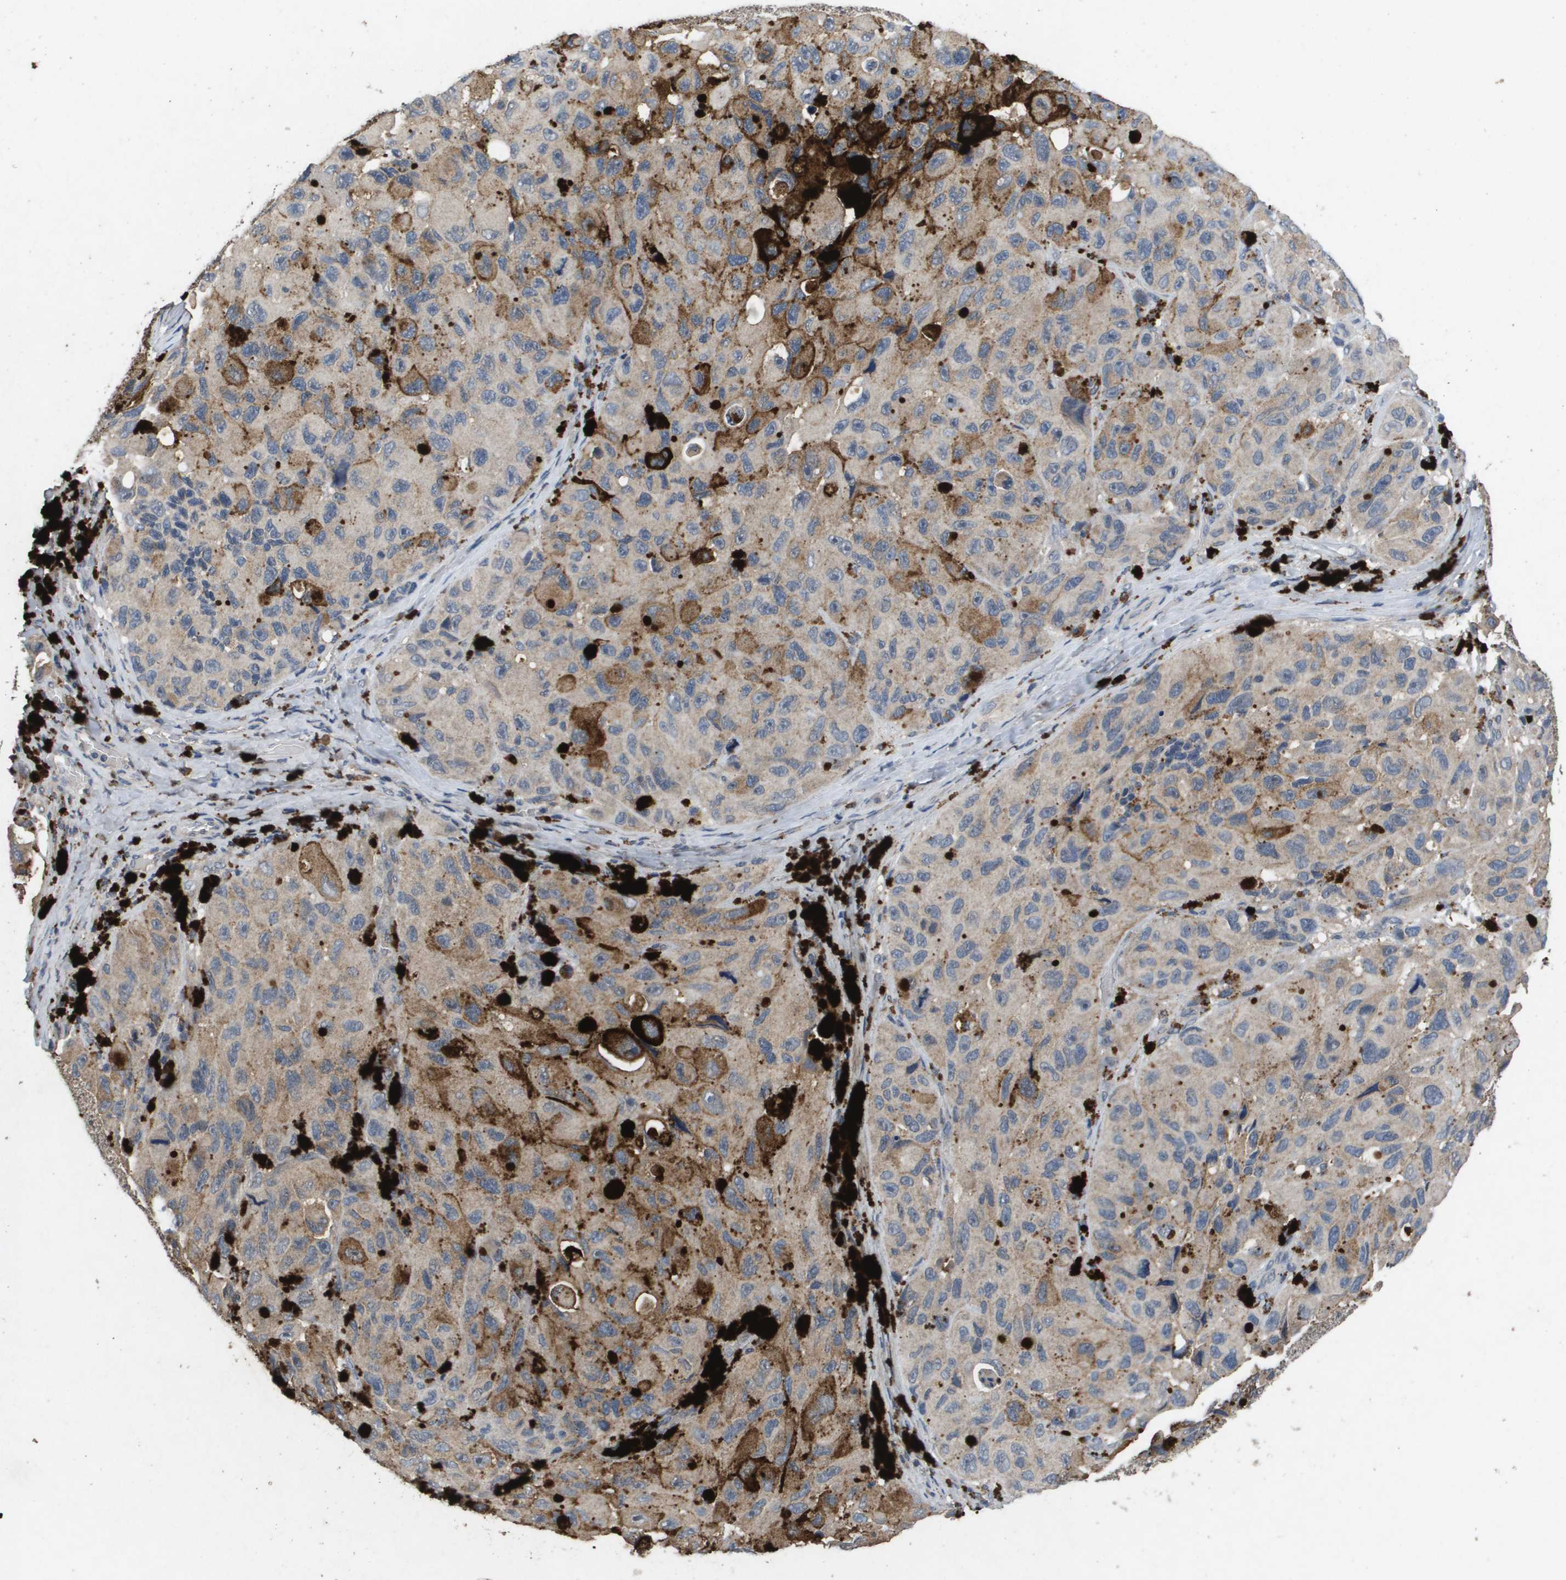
{"staining": {"intensity": "weak", "quantity": "25%-75%", "location": "cytoplasmic/membranous"}, "tissue": "melanoma", "cell_type": "Tumor cells", "image_type": "cancer", "snomed": [{"axis": "morphology", "description": "Malignant melanoma, NOS"}, {"axis": "topography", "description": "Skin"}], "caption": "Immunohistochemical staining of malignant melanoma reveals weak cytoplasmic/membranous protein positivity in approximately 25%-75% of tumor cells.", "gene": "PROC", "patient": {"sex": "female", "age": 73}}